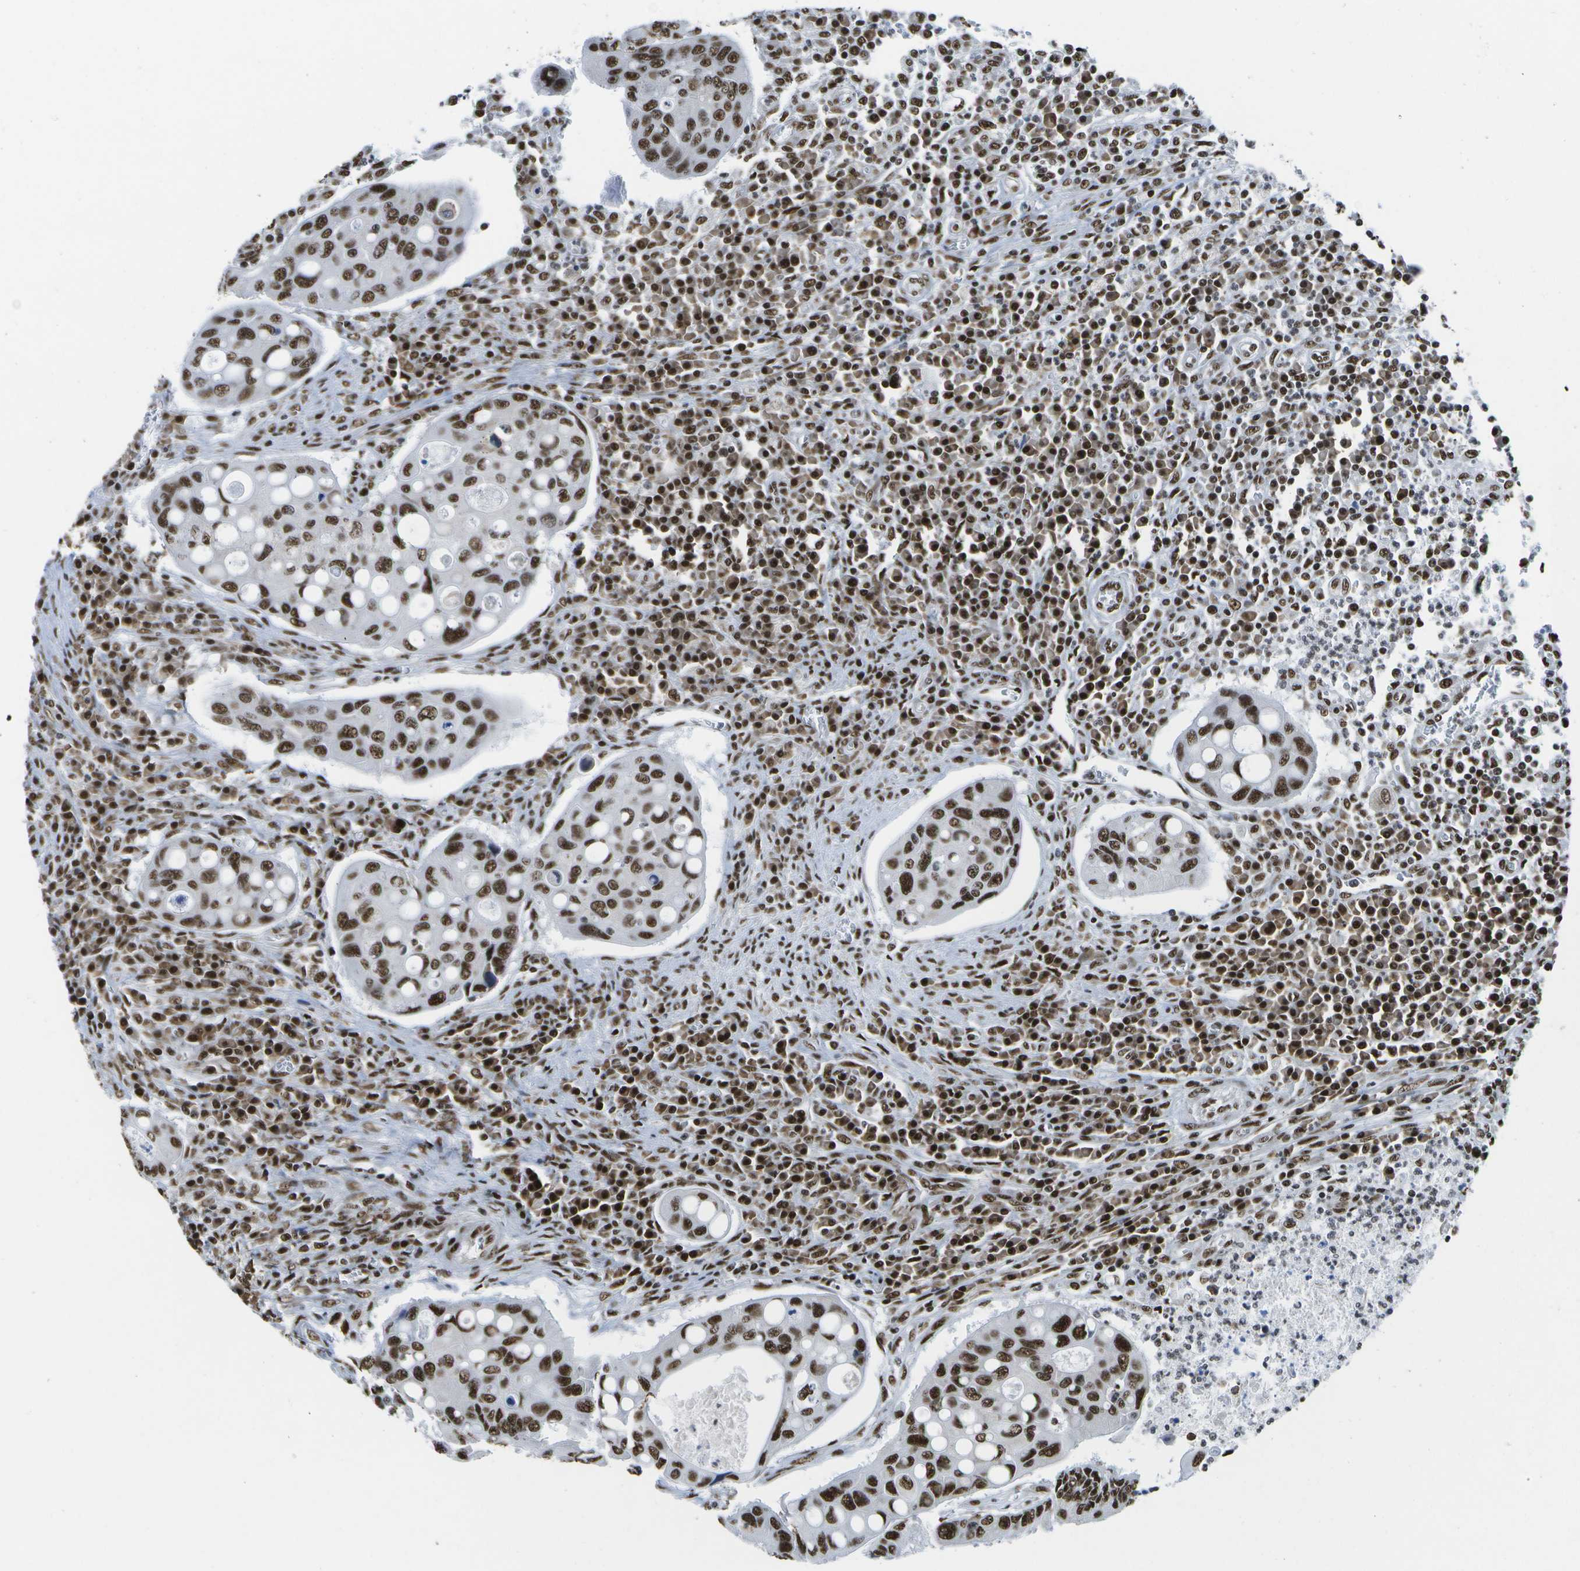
{"staining": {"intensity": "strong", "quantity": ">75%", "location": "nuclear"}, "tissue": "colorectal cancer", "cell_type": "Tumor cells", "image_type": "cancer", "snomed": [{"axis": "morphology", "description": "Inflammation, NOS"}, {"axis": "morphology", "description": "Adenocarcinoma, NOS"}, {"axis": "topography", "description": "Colon"}], "caption": "Tumor cells show strong nuclear expression in approximately >75% of cells in colorectal cancer.", "gene": "NSRP1", "patient": {"sex": "male", "age": 72}}